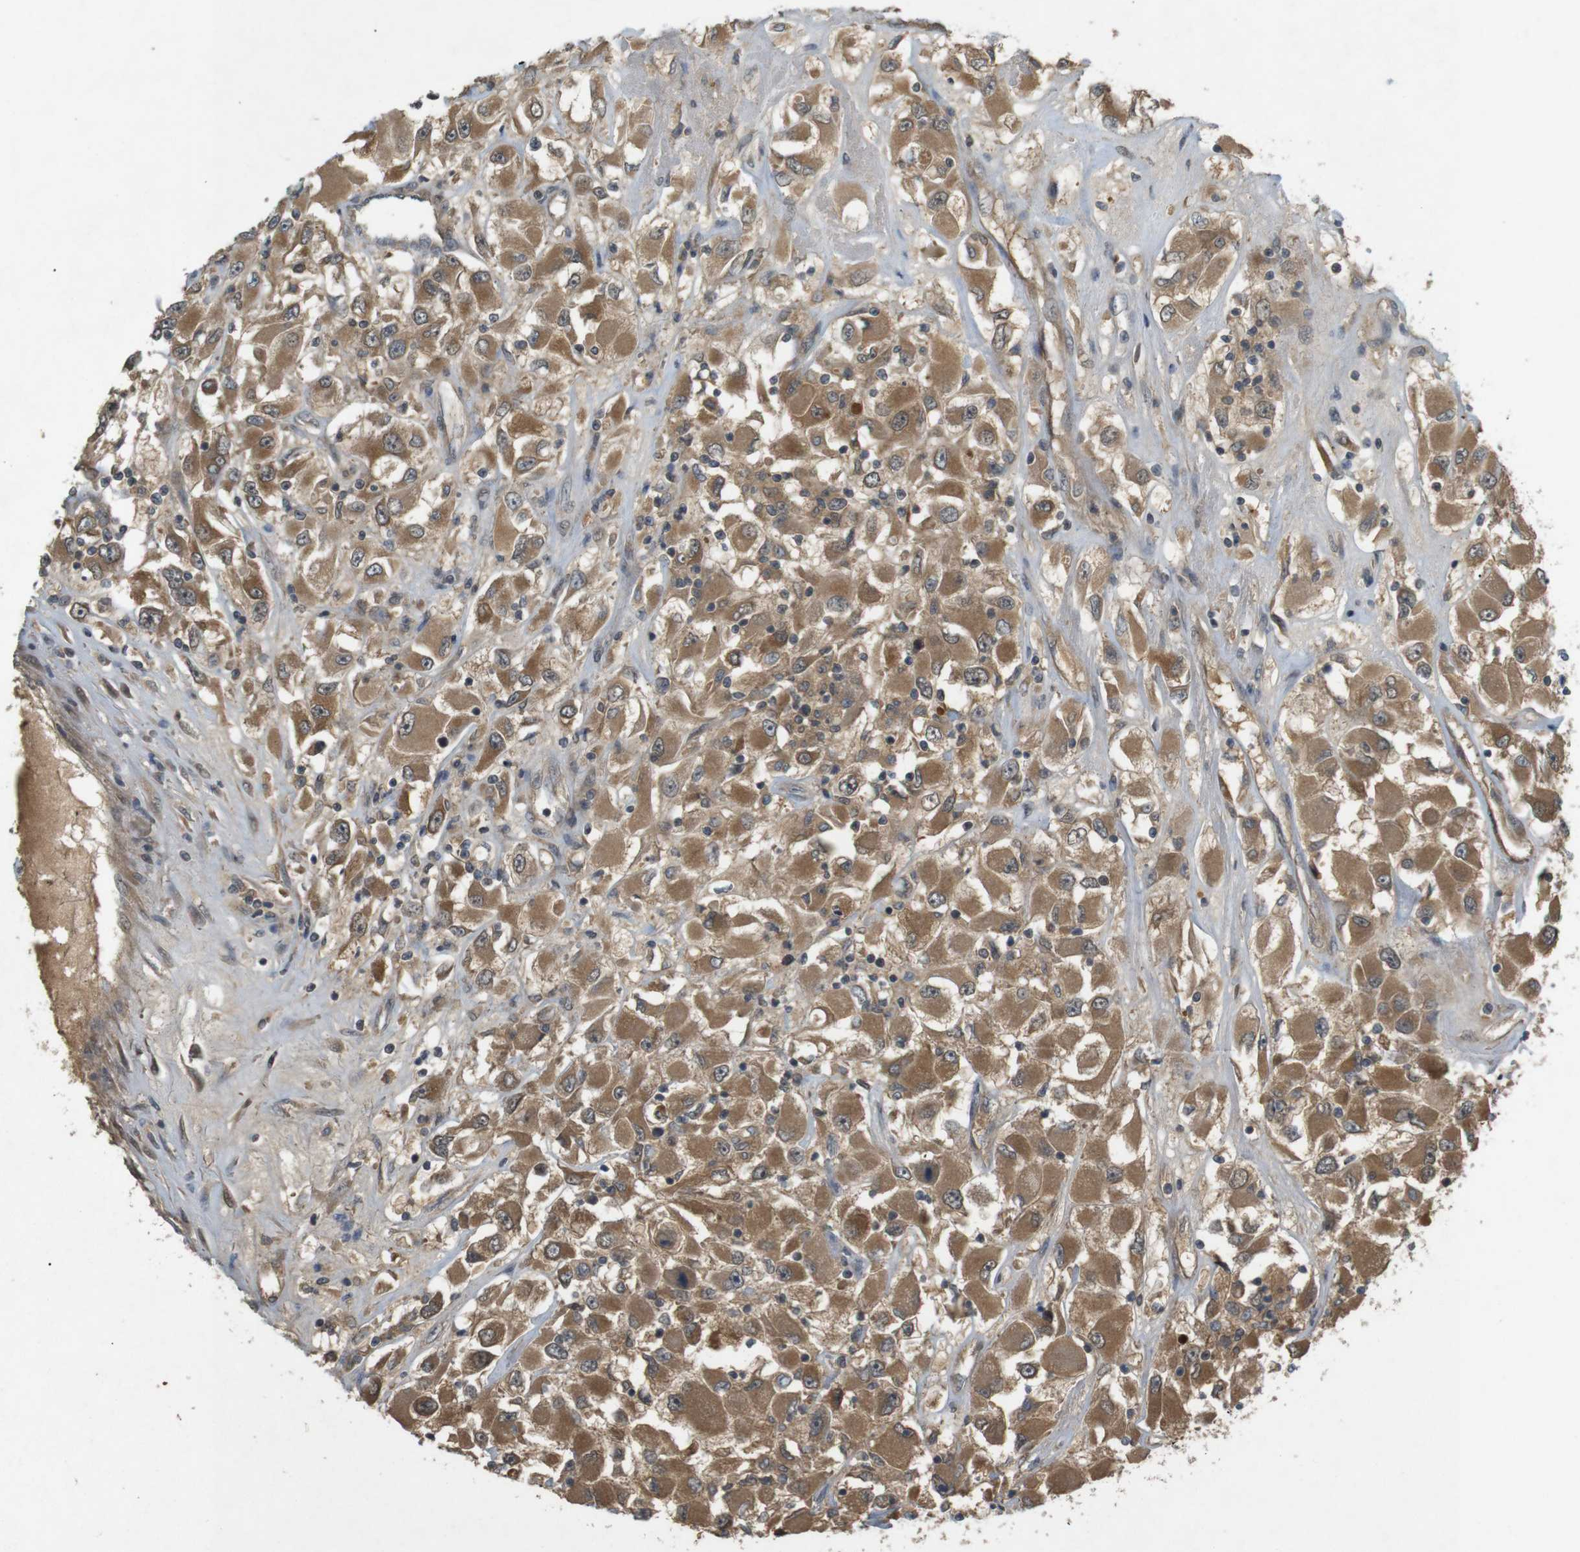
{"staining": {"intensity": "moderate", "quantity": ">75%", "location": "cytoplasmic/membranous"}, "tissue": "renal cancer", "cell_type": "Tumor cells", "image_type": "cancer", "snomed": [{"axis": "morphology", "description": "Adenocarcinoma, NOS"}, {"axis": "topography", "description": "Kidney"}], "caption": "An image of adenocarcinoma (renal) stained for a protein reveals moderate cytoplasmic/membranous brown staining in tumor cells. The staining was performed using DAB (3,3'-diaminobenzidine), with brown indicating positive protein expression. Nuclei are stained blue with hematoxylin.", "gene": "NFKBIE", "patient": {"sex": "female", "age": 52}}